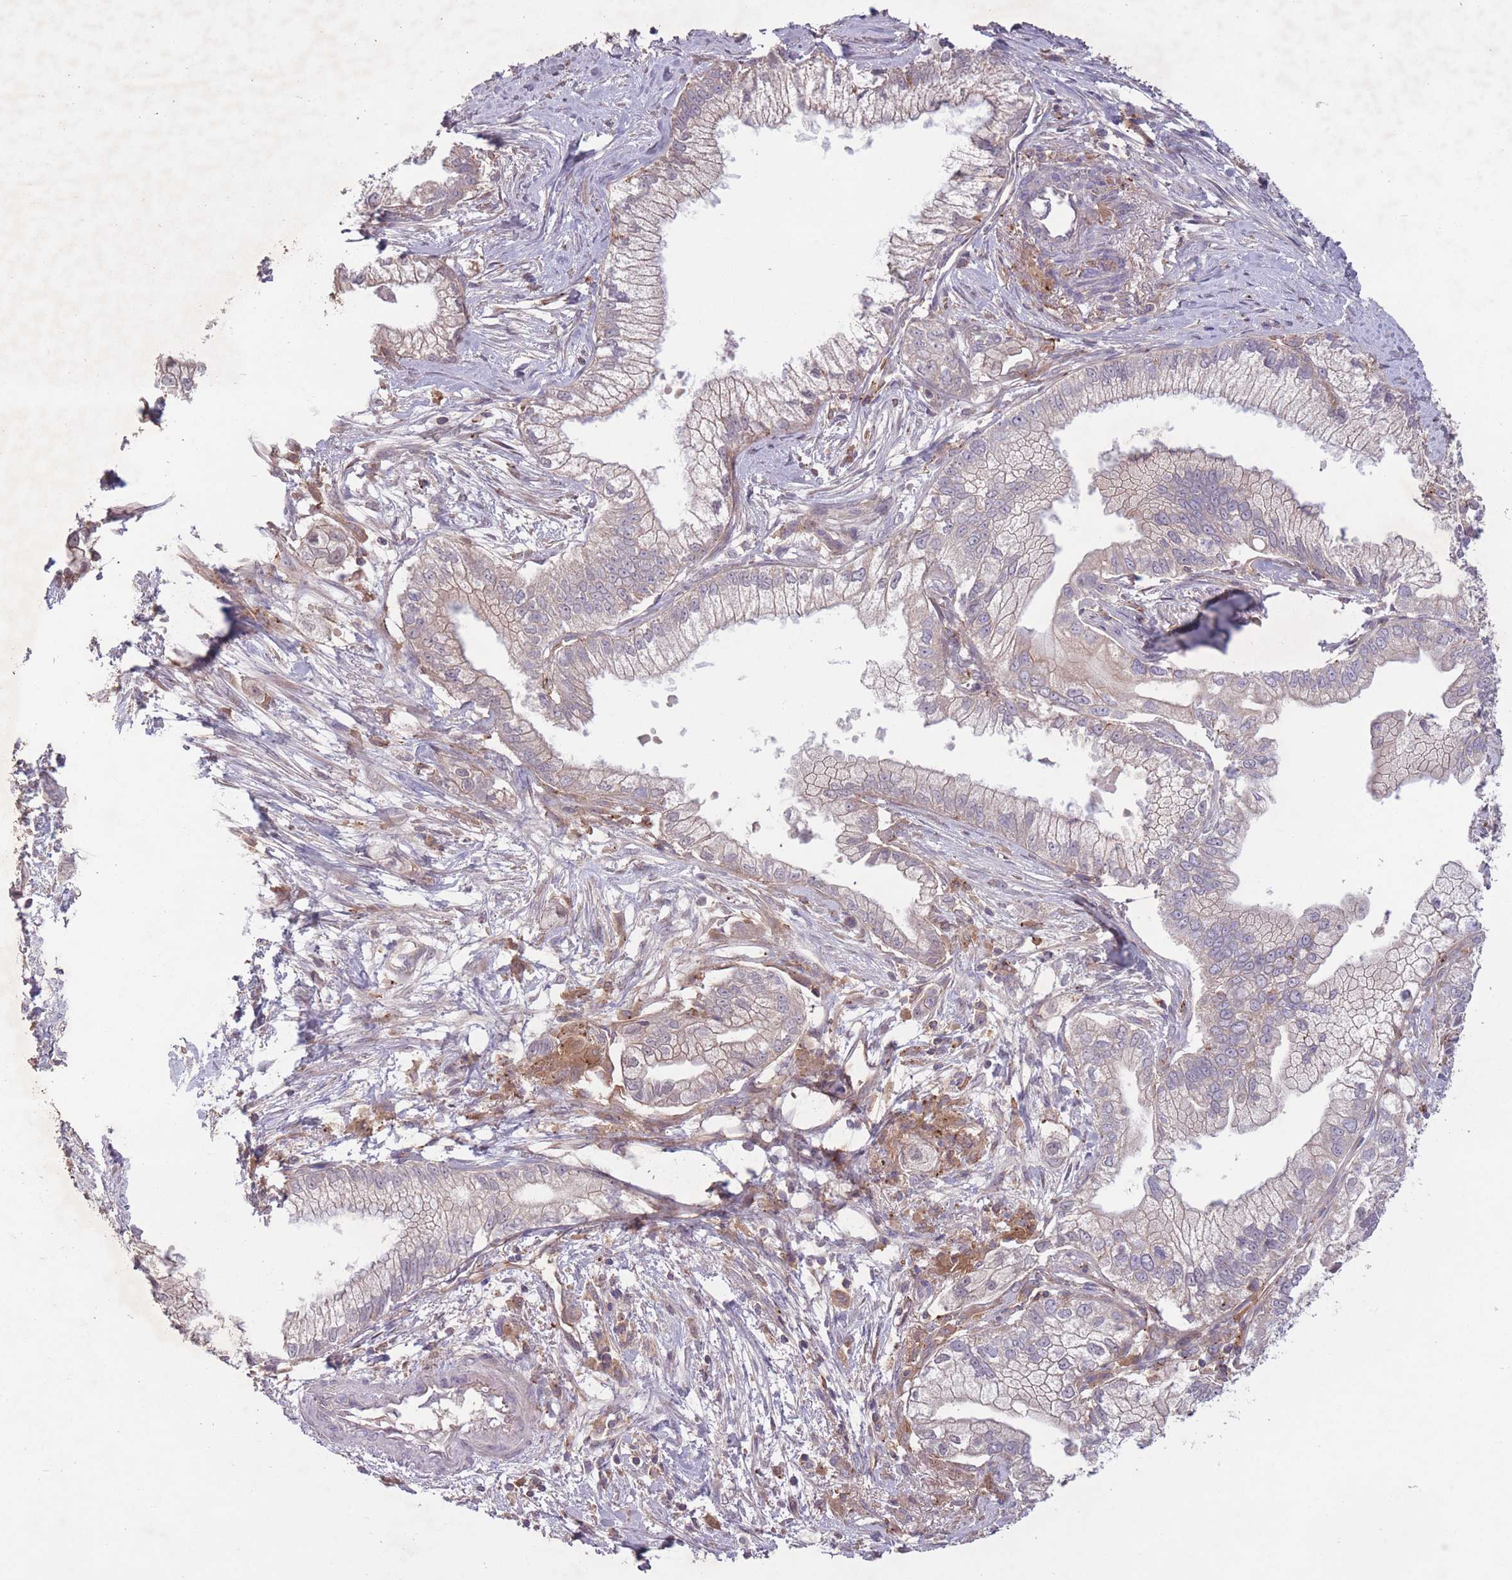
{"staining": {"intensity": "weak", "quantity": "<25%", "location": "cytoplasmic/membranous"}, "tissue": "pancreatic cancer", "cell_type": "Tumor cells", "image_type": "cancer", "snomed": [{"axis": "morphology", "description": "Adenocarcinoma, NOS"}, {"axis": "topography", "description": "Pancreas"}], "caption": "Protein analysis of adenocarcinoma (pancreatic) shows no significant staining in tumor cells. (DAB (3,3'-diaminobenzidine) immunohistochemistry with hematoxylin counter stain).", "gene": "OR2V2", "patient": {"sex": "male", "age": 70}}